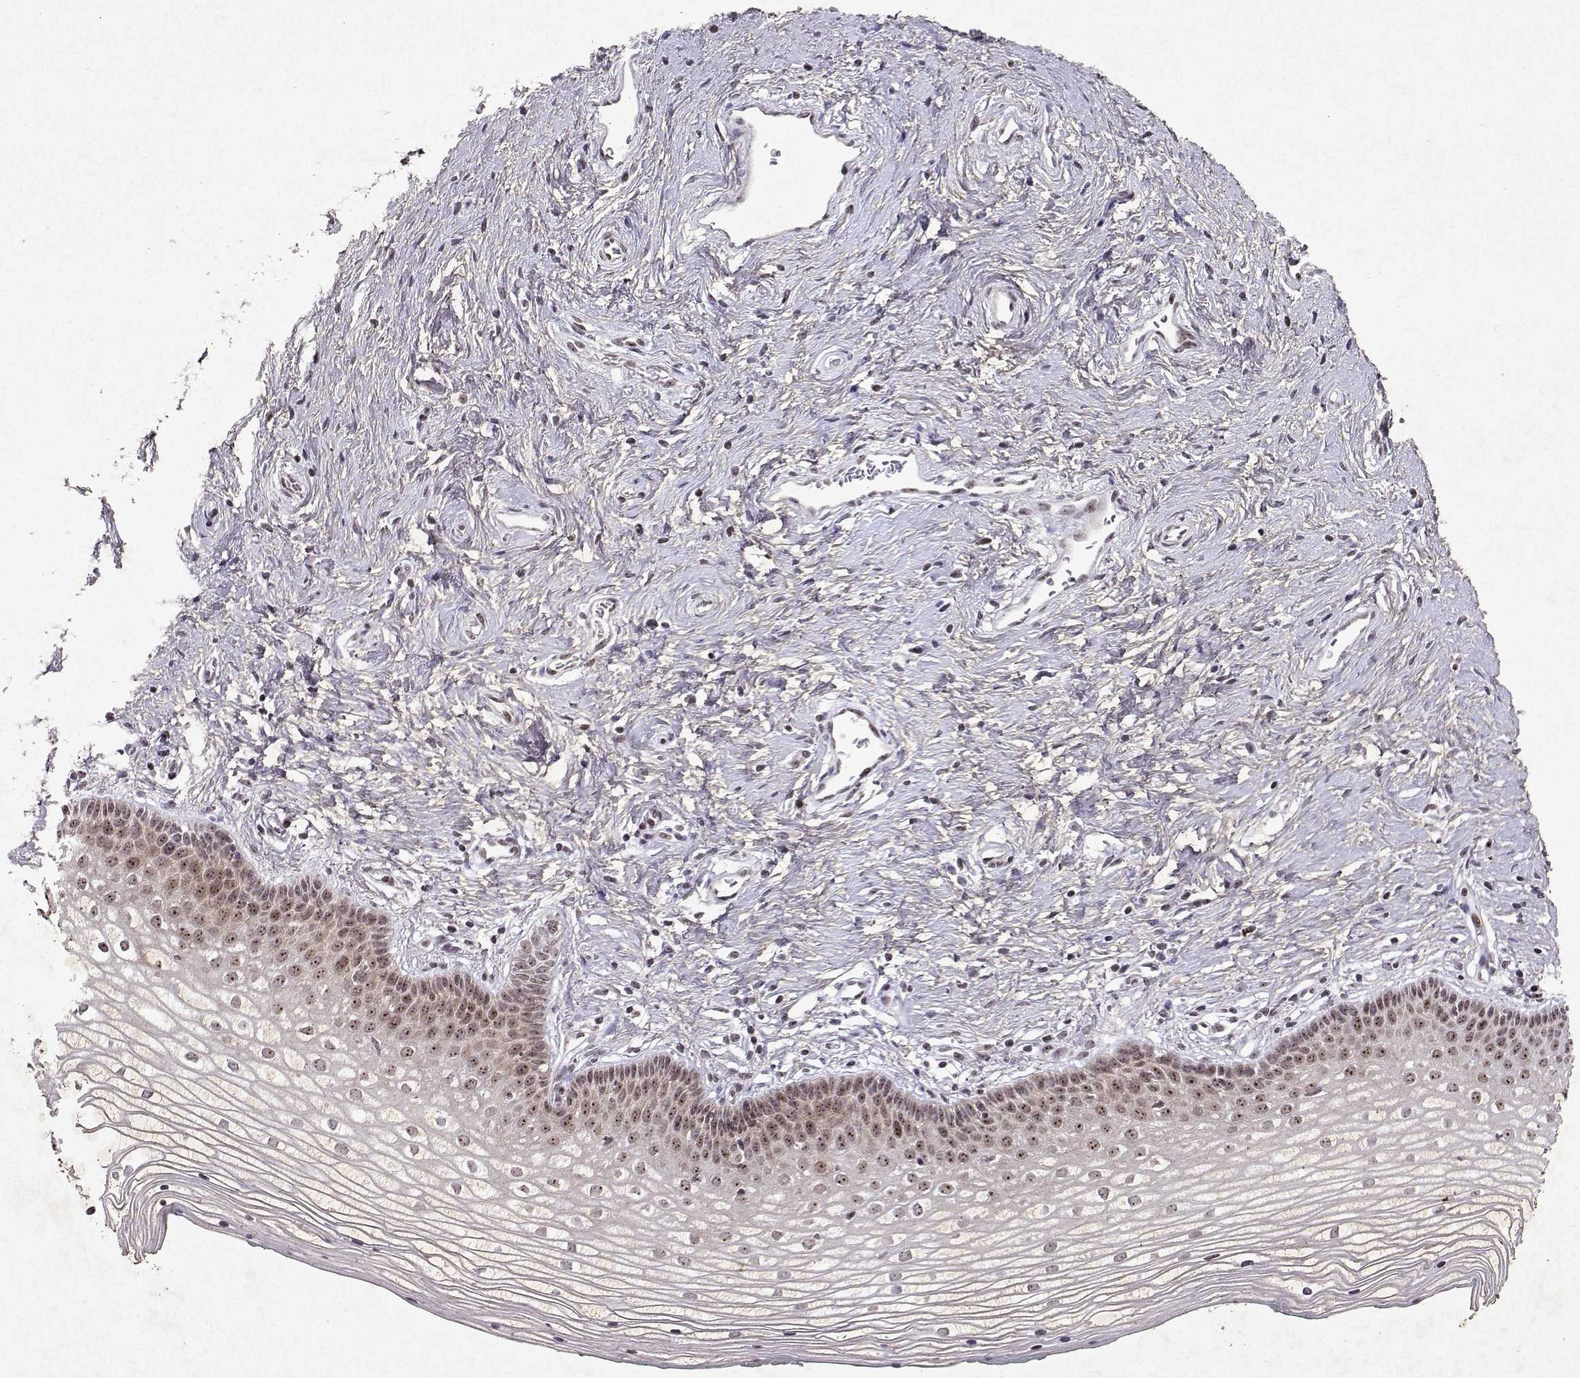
{"staining": {"intensity": "moderate", "quantity": ">75%", "location": "nuclear"}, "tissue": "vagina", "cell_type": "Squamous epithelial cells", "image_type": "normal", "snomed": [{"axis": "morphology", "description": "Normal tissue, NOS"}, {"axis": "topography", "description": "Vagina"}], "caption": "Protein analysis of benign vagina shows moderate nuclear expression in about >75% of squamous epithelial cells. (brown staining indicates protein expression, while blue staining denotes nuclei).", "gene": "DDX56", "patient": {"sex": "female", "age": 36}}